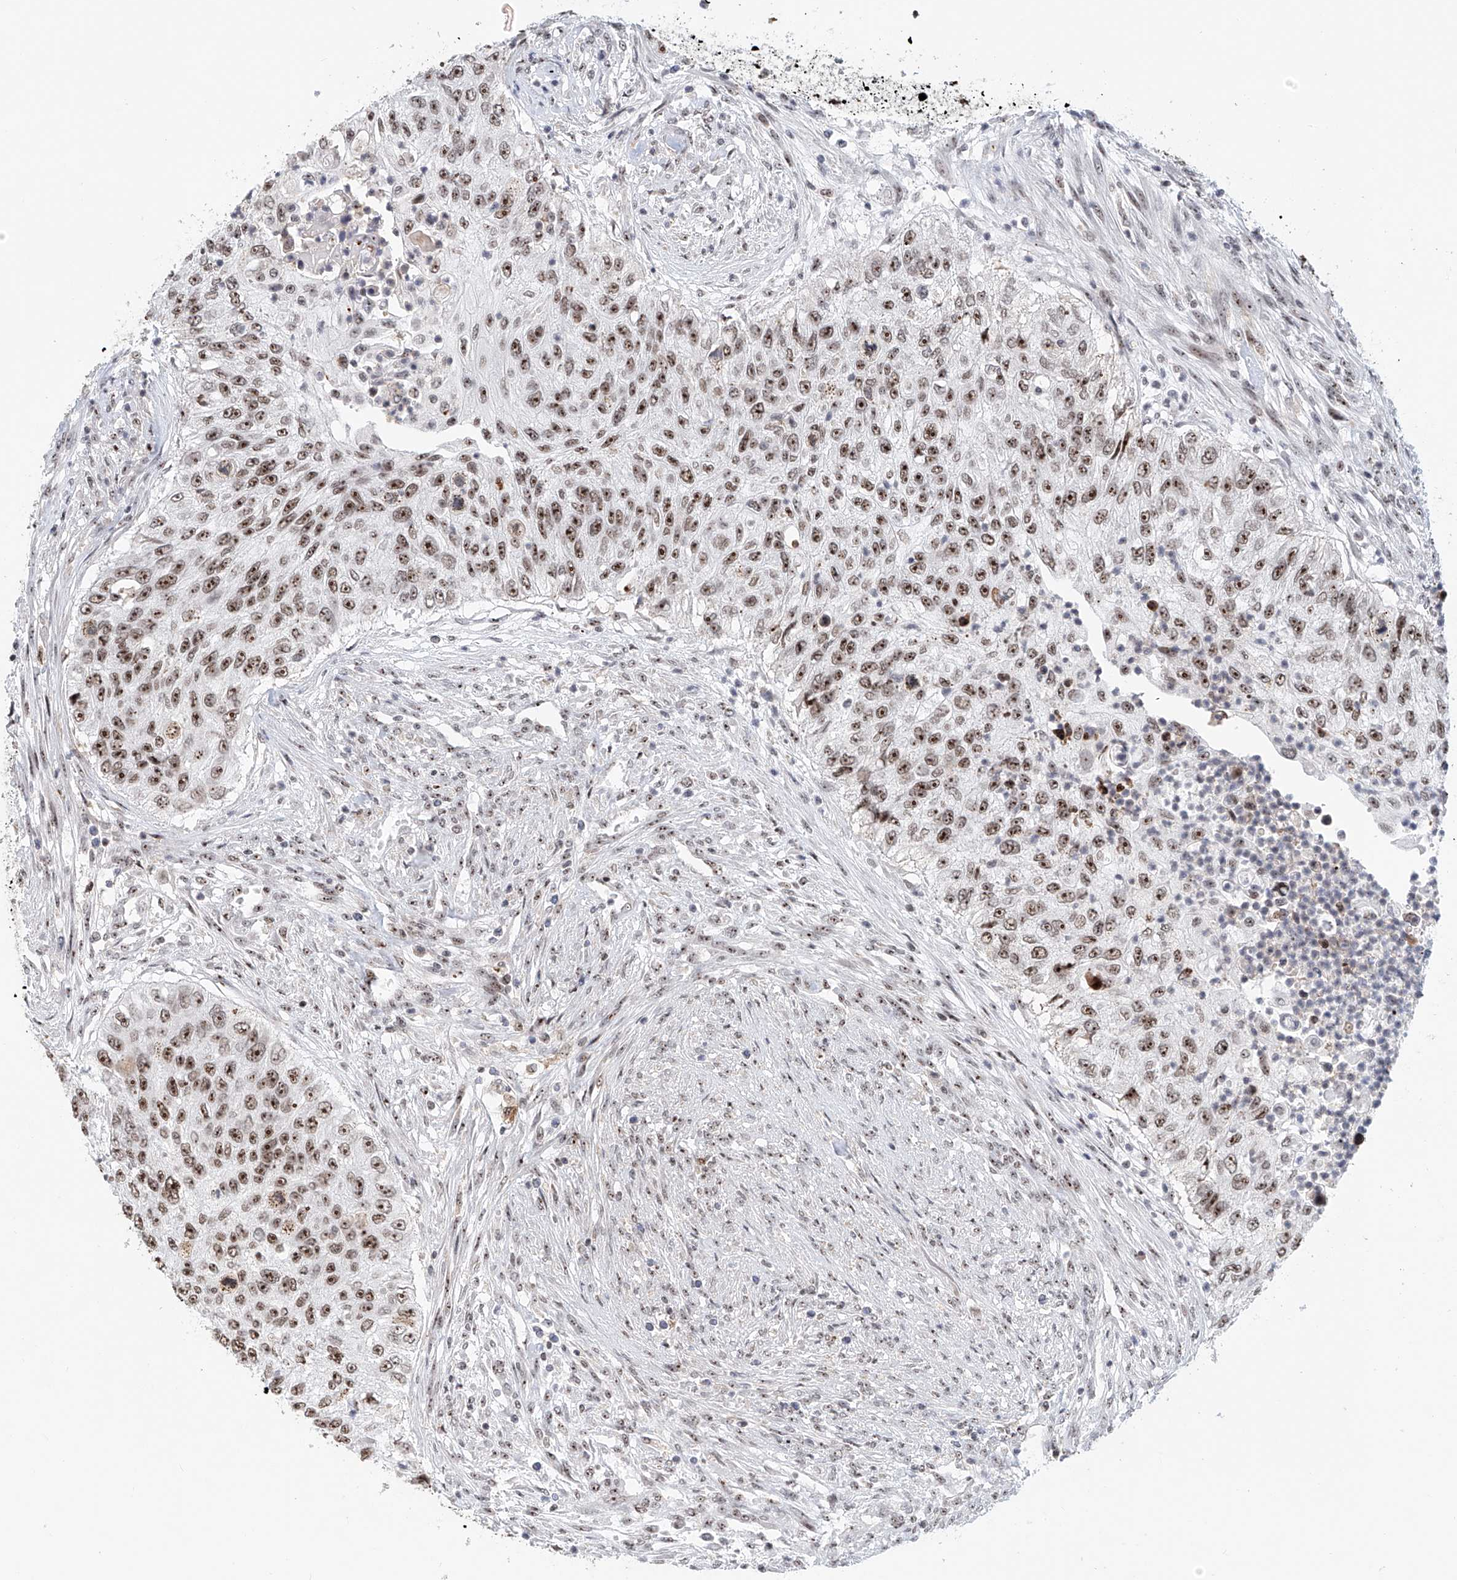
{"staining": {"intensity": "moderate", "quantity": ">75%", "location": "nuclear"}, "tissue": "urothelial cancer", "cell_type": "Tumor cells", "image_type": "cancer", "snomed": [{"axis": "morphology", "description": "Urothelial carcinoma, High grade"}, {"axis": "topography", "description": "Urinary bladder"}], "caption": "Tumor cells display moderate nuclear positivity in approximately >75% of cells in urothelial cancer. (DAB IHC, brown staining for protein, blue staining for nuclei).", "gene": "PRUNE2", "patient": {"sex": "female", "age": 60}}